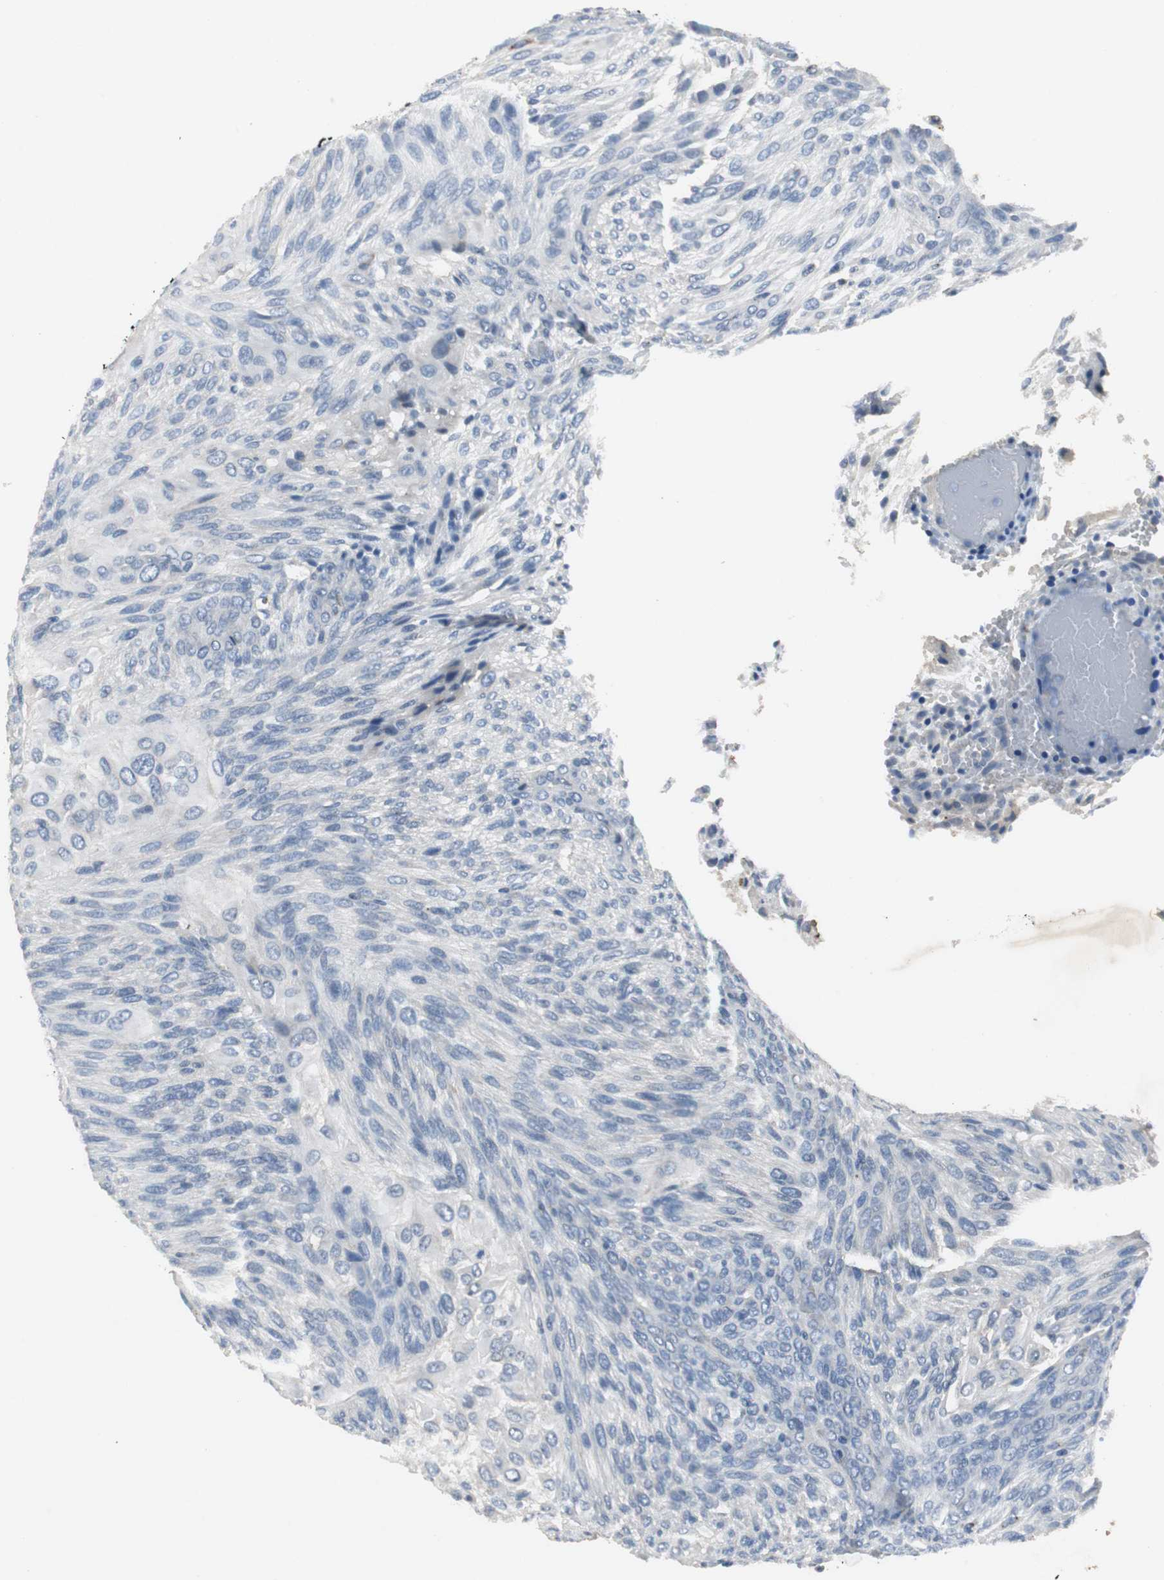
{"staining": {"intensity": "negative", "quantity": "none", "location": "none"}, "tissue": "glioma", "cell_type": "Tumor cells", "image_type": "cancer", "snomed": [{"axis": "morphology", "description": "Glioma, malignant, High grade"}, {"axis": "topography", "description": "Cerebral cortex"}], "caption": "Human high-grade glioma (malignant) stained for a protein using immunohistochemistry (IHC) displays no positivity in tumor cells.", "gene": "PCYT1B", "patient": {"sex": "female", "age": 55}}